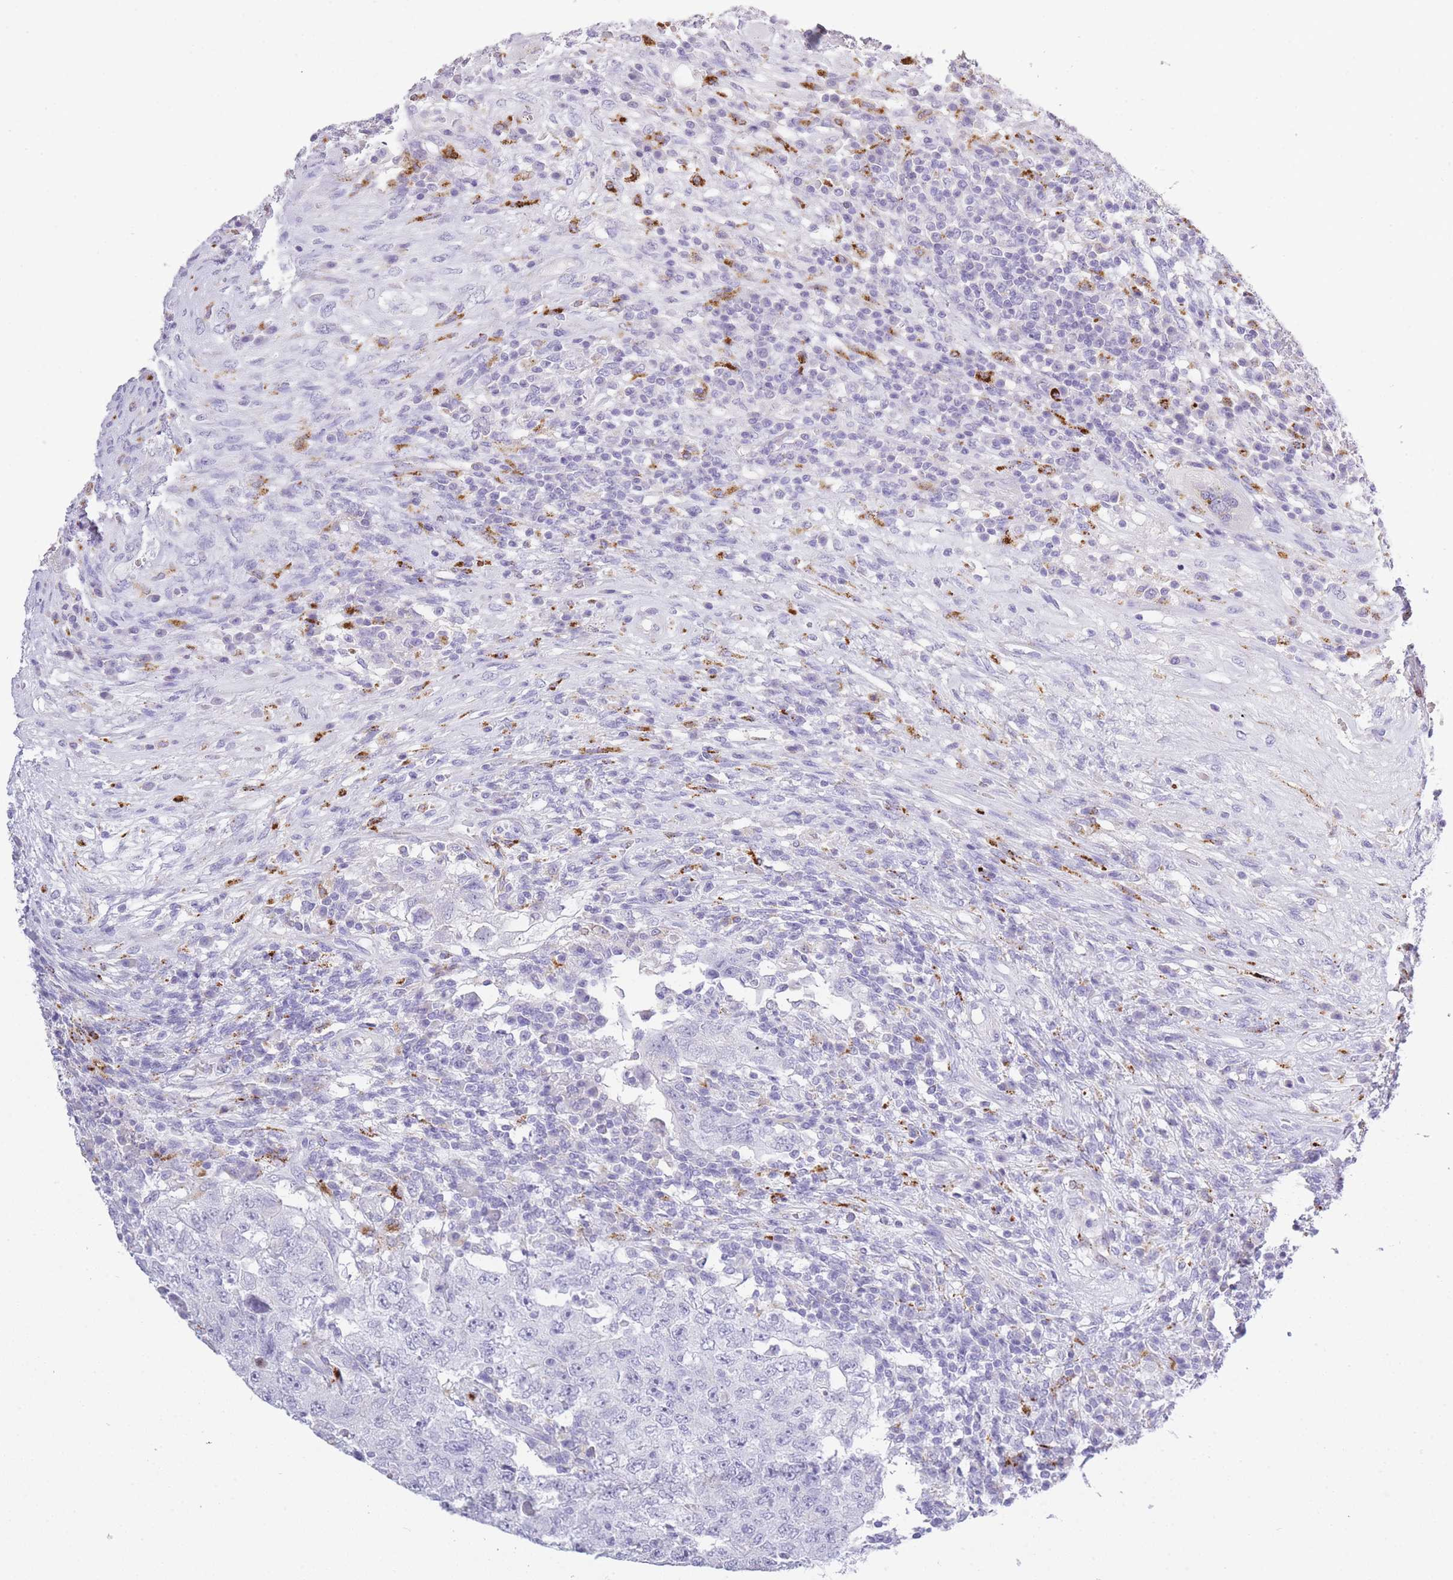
{"staining": {"intensity": "negative", "quantity": "none", "location": "none"}, "tissue": "testis cancer", "cell_type": "Tumor cells", "image_type": "cancer", "snomed": [{"axis": "morphology", "description": "Carcinoma, Embryonal, NOS"}, {"axis": "topography", "description": "Testis"}], "caption": "The immunohistochemistry histopathology image has no significant staining in tumor cells of testis cancer (embryonal carcinoma) tissue.", "gene": "RHO", "patient": {"sex": "male", "age": 26}}